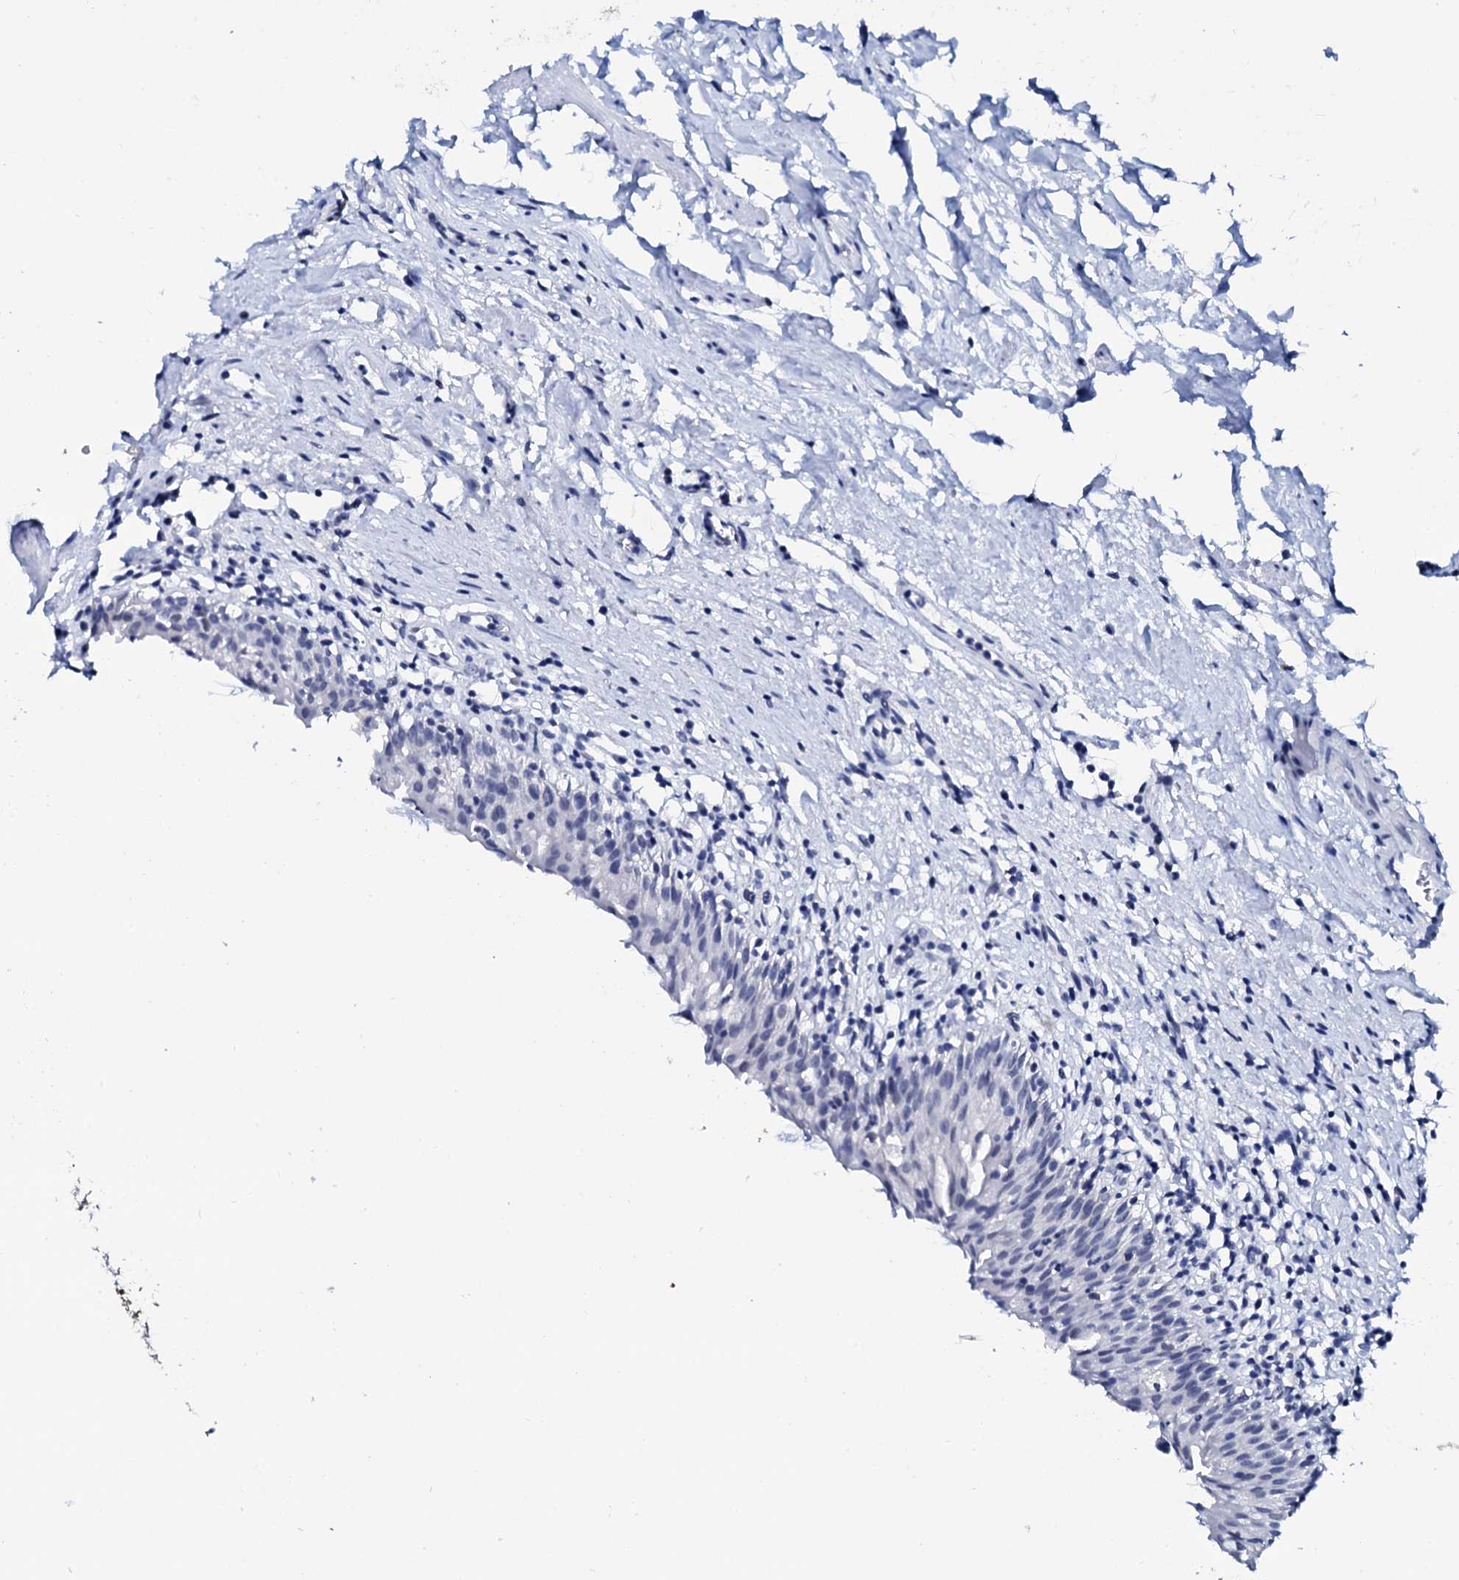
{"staining": {"intensity": "negative", "quantity": "none", "location": "none"}, "tissue": "urinary bladder", "cell_type": "Urothelial cells", "image_type": "normal", "snomed": [{"axis": "morphology", "description": "Normal tissue, NOS"}, {"axis": "morphology", "description": "Inflammation, NOS"}, {"axis": "topography", "description": "Urinary bladder"}], "caption": "Immunohistochemistry (IHC) photomicrograph of unremarkable urinary bladder: urinary bladder stained with DAB exhibits no significant protein expression in urothelial cells. (DAB (3,3'-diaminobenzidine) immunohistochemistry (IHC), high magnification).", "gene": "SPATA19", "patient": {"sex": "male", "age": 63}}